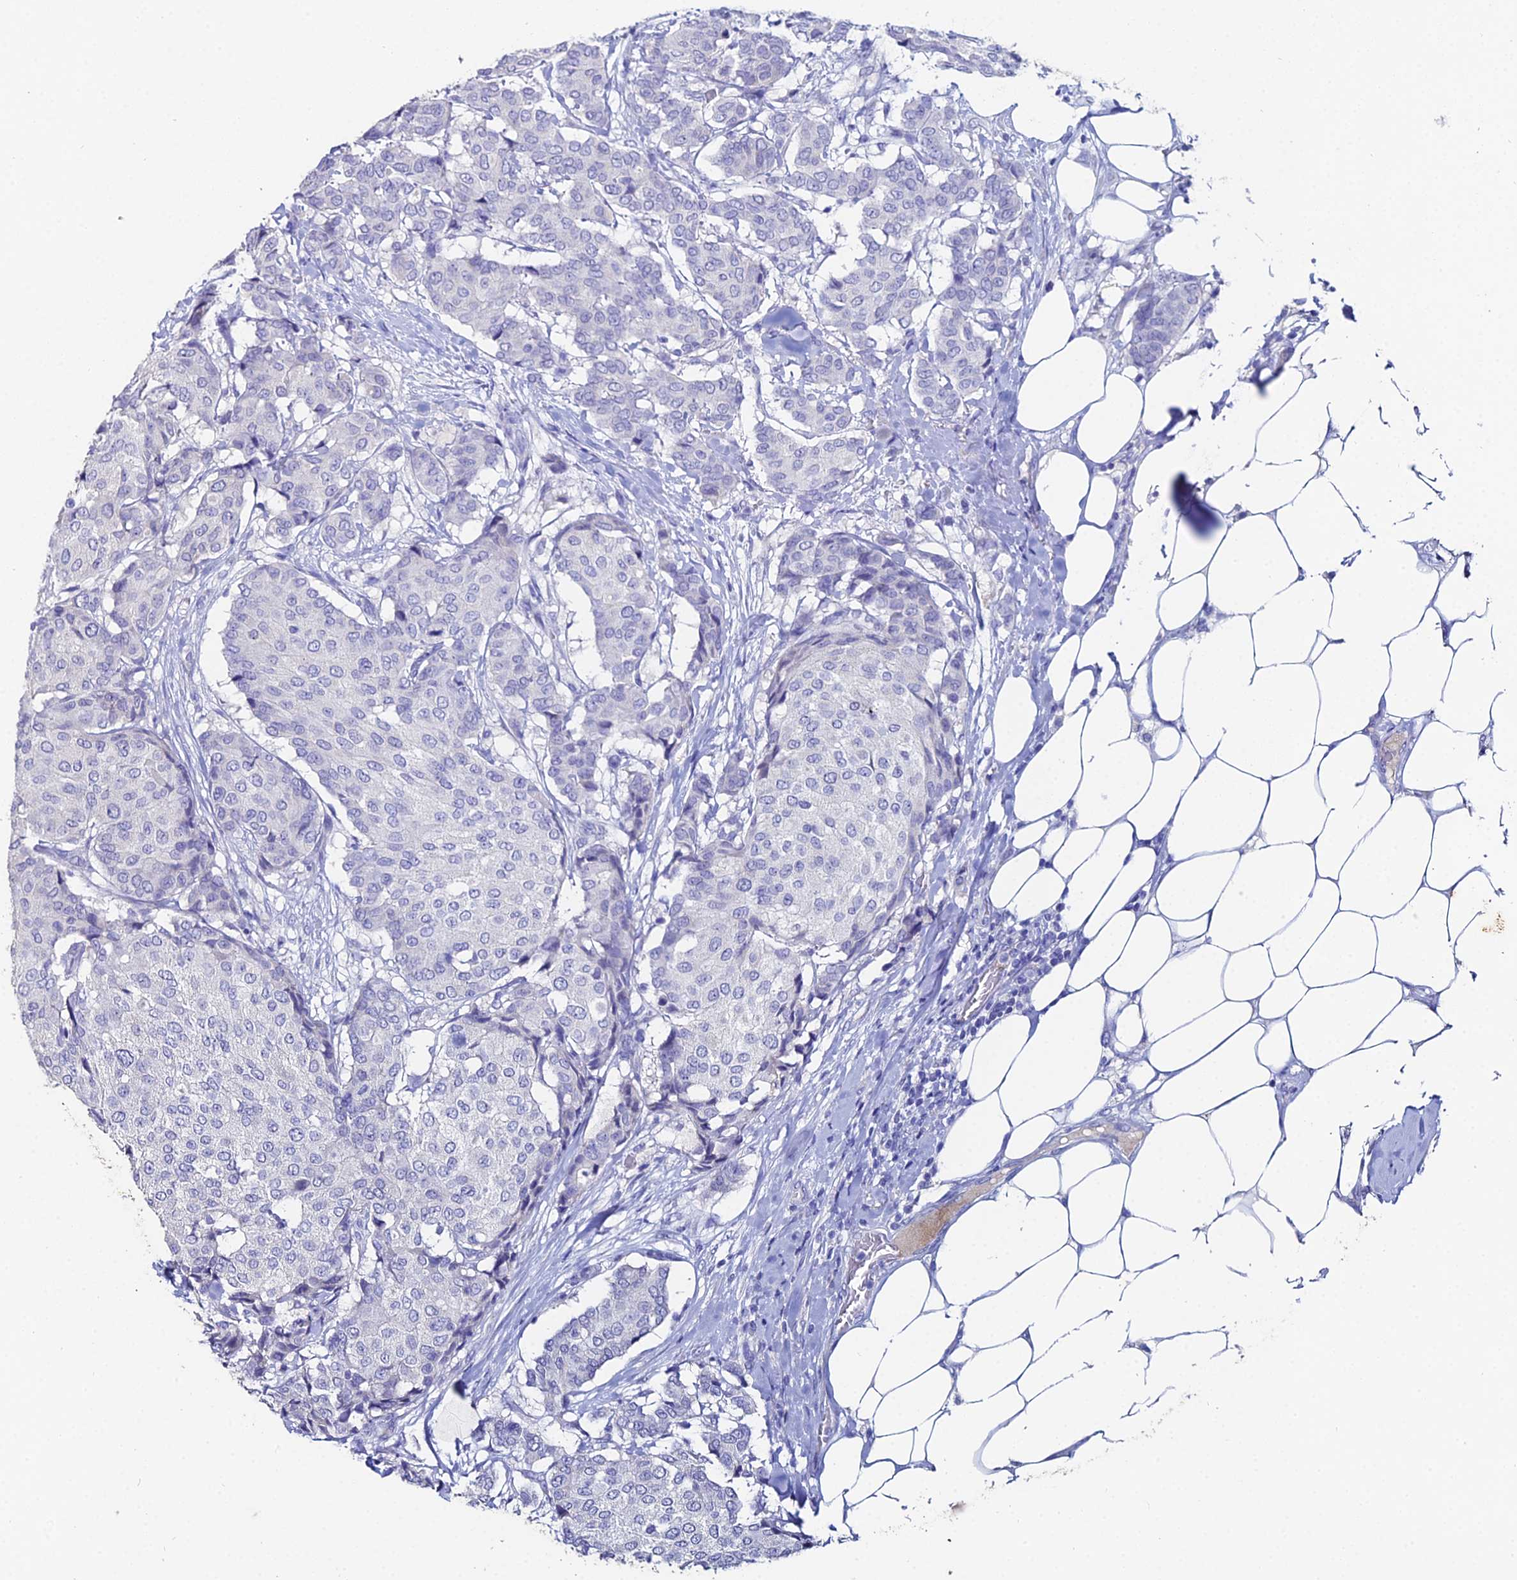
{"staining": {"intensity": "negative", "quantity": "none", "location": "none"}, "tissue": "breast cancer", "cell_type": "Tumor cells", "image_type": "cancer", "snomed": [{"axis": "morphology", "description": "Duct carcinoma"}, {"axis": "topography", "description": "Breast"}], "caption": "DAB immunohistochemical staining of human breast cancer (intraductal carcinoma) demonstrates no significant staining in tumor cells.", "gene": "ESRRG", "patient": {"sex": "female", "age": 75}}